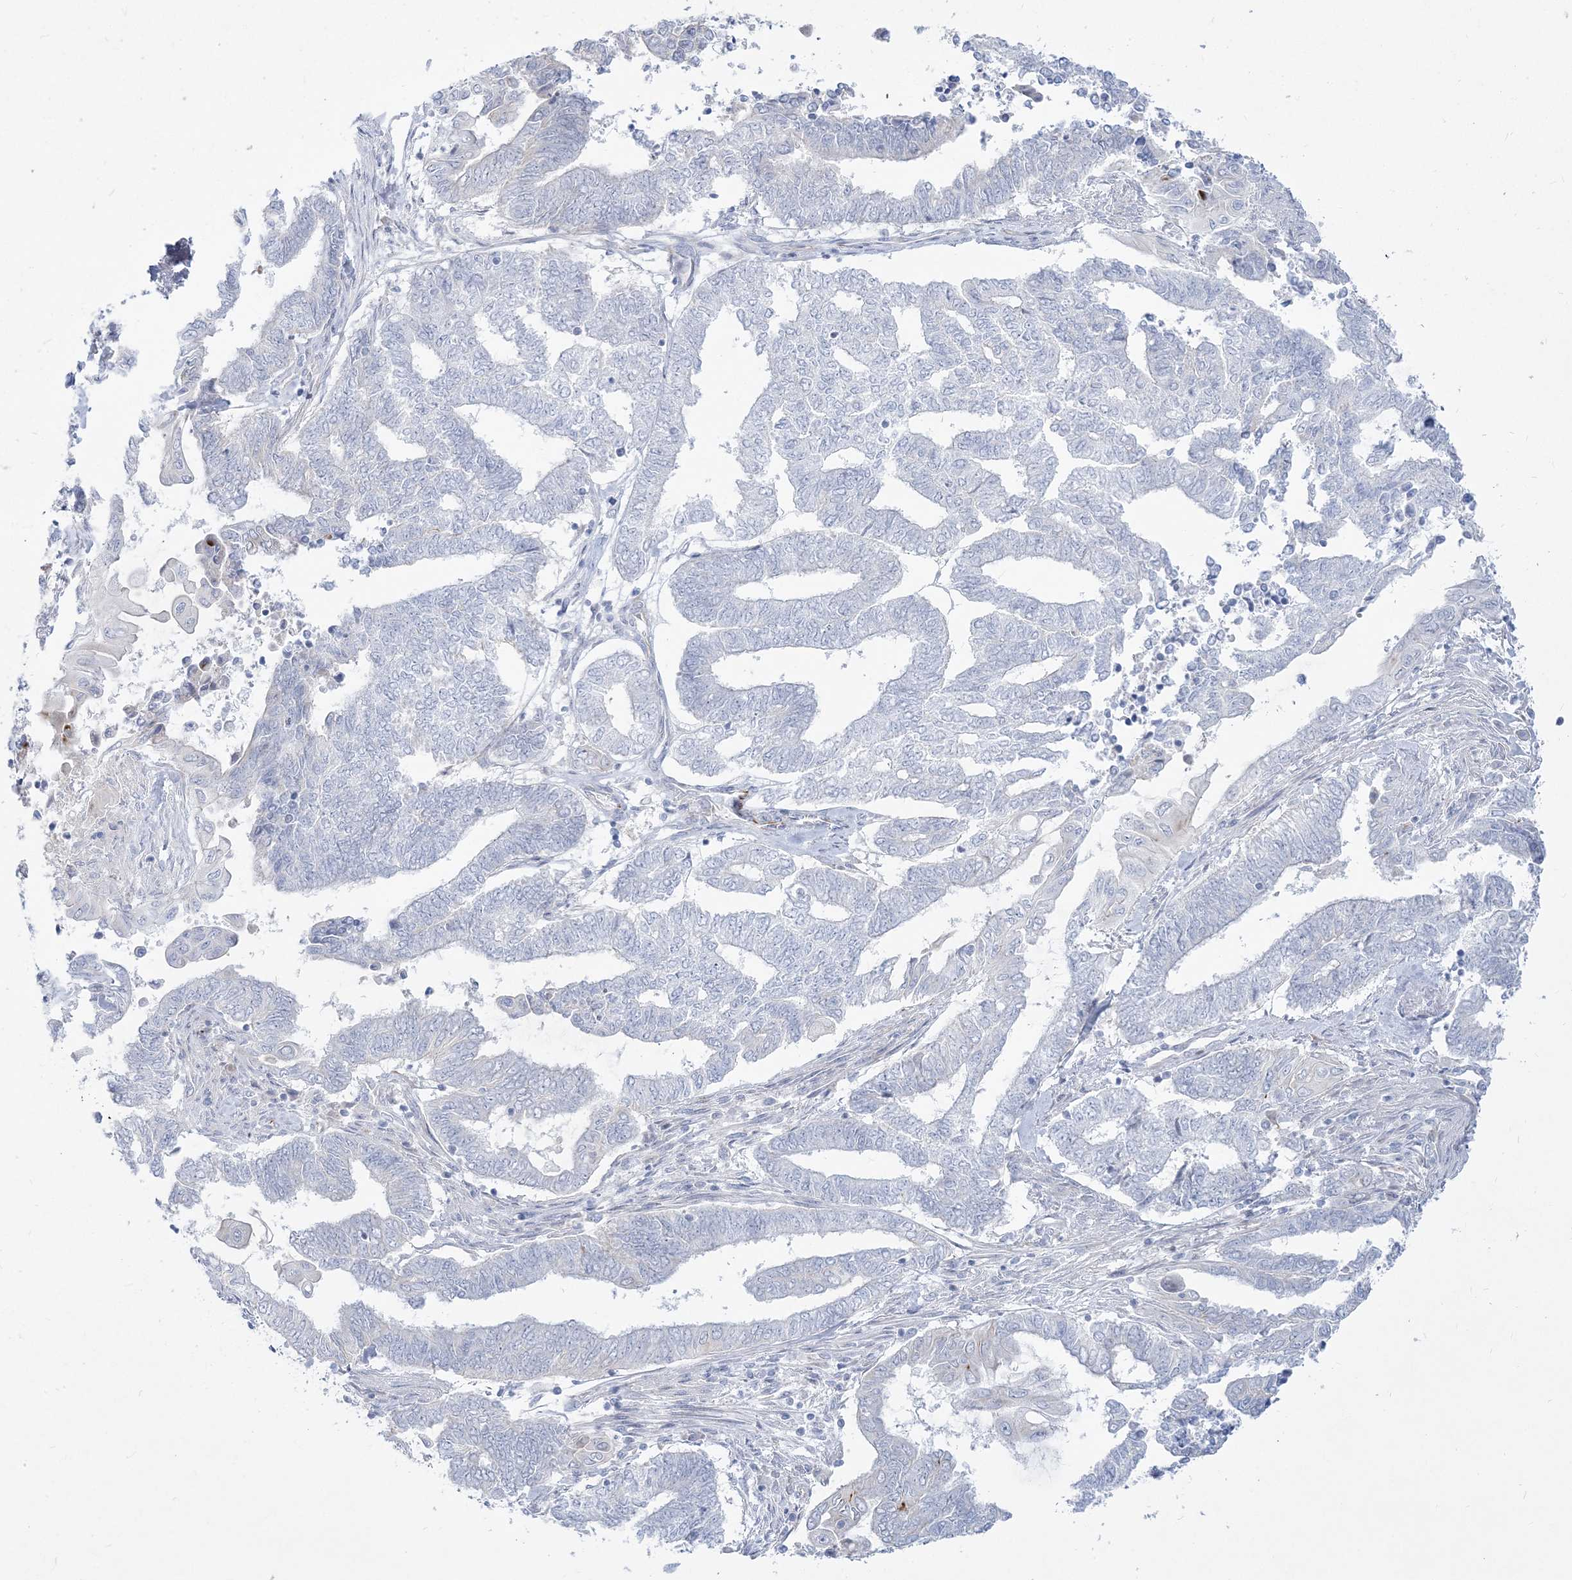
{"staining": {"intensity": "negative", "quantity": "none", "location": "none"}, "tissue": "endometrial cancer", "cell_type": "Tumor cells", "image_type": "cancer", "snomed": [{"axis": "morphology", "description": "Adenocarcinoma, NOS"}, {"axis": "topography", "description": "Uterus"}, {"axis": "topography", "description": "Endometrium"}], "caption": "This is an immunohistochemistry (IHC) micrograph of human endometrial cancer (adenocarcinoma). There is no positivity in tumor cells.", "gene": "GPAT2", "patient": {"sex": "female", "age": 70}}